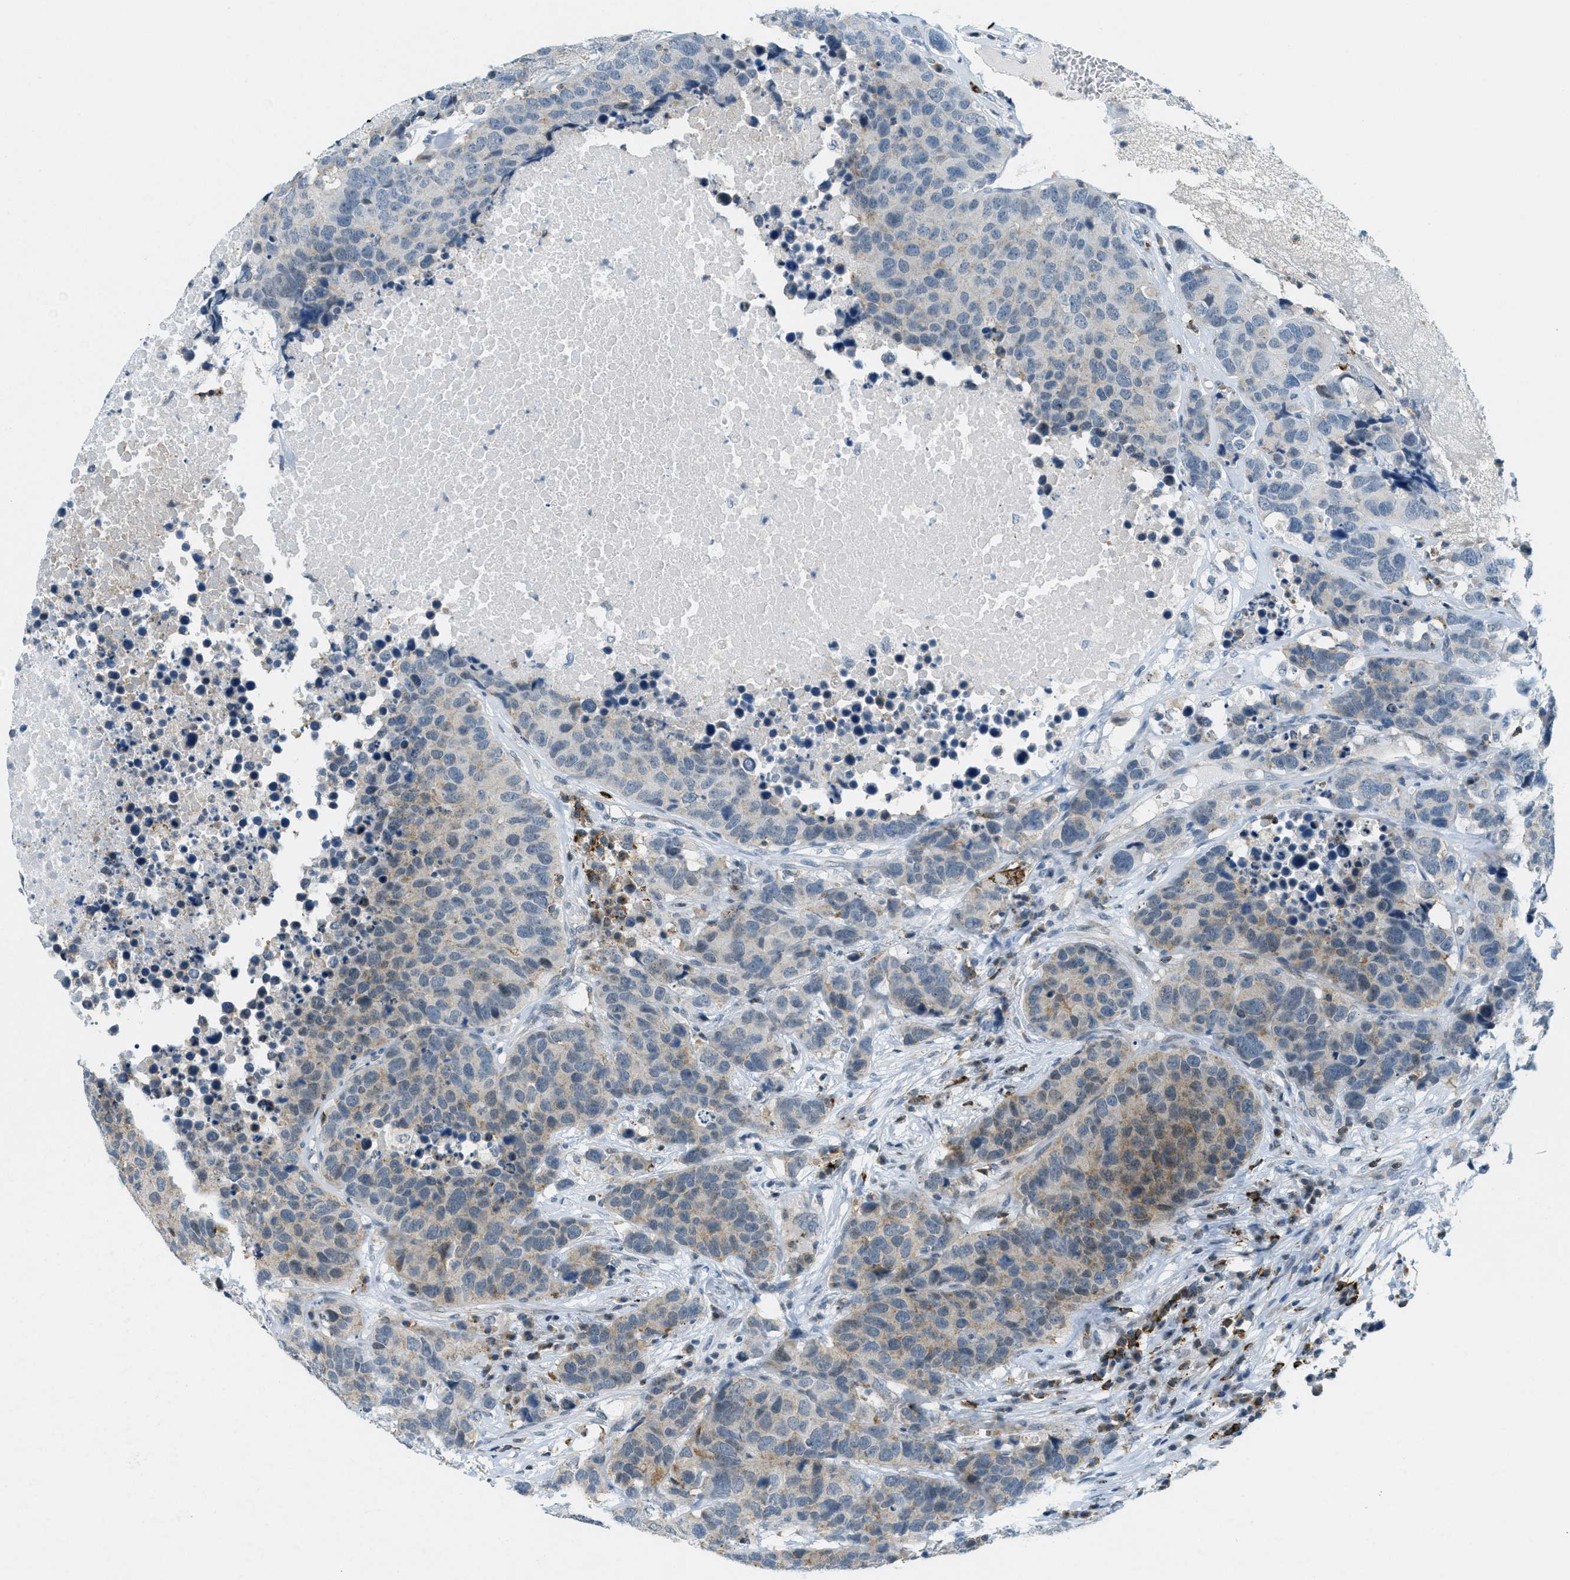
{"staining": {"intensity": "weak", "quantity": "25%-75%", "location": "cytoplasmic/membranous"}, "tissue": "carcinoid", "cell_type": "Tumor cells", "image_type": "cancer", "snomed": [{"axis": "morphology", "description": "Carcinoid, malignant, NOS"}, {"axis": "topography", "description": "Lung"}], "caption": "Immunohistochemistry (IHC) of human carcinoid exhibits low levels of weak cytoplasmic/membranous expression in approximately 25%-75% of tumor cells.", "gene": "FYN", "patient": {"sex": "male", "age": 60}}